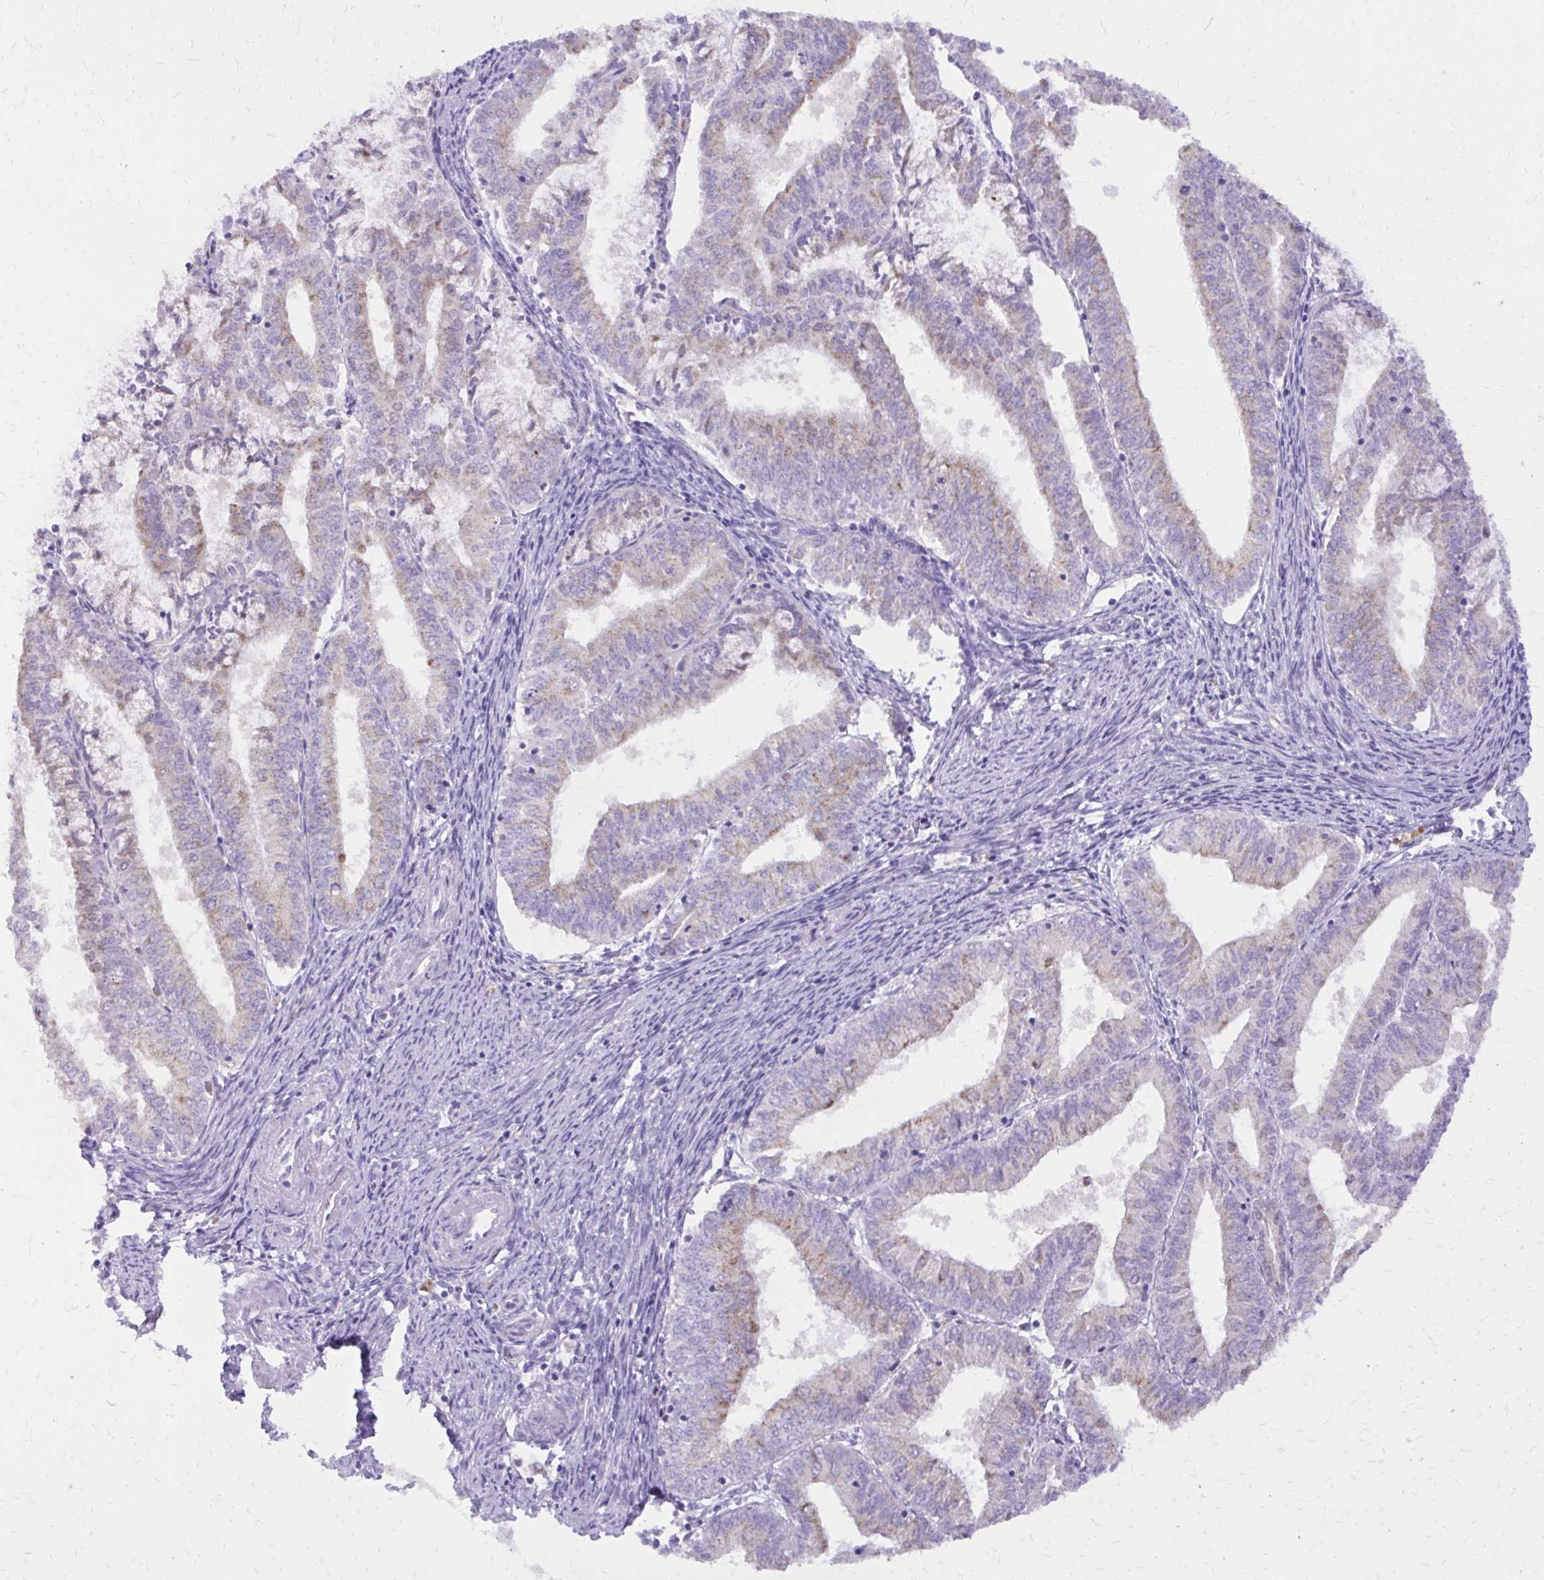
{"staining": {"intensity": "weak", "quantity": "25%-75%", "location": "cytoplasmic/membranous"}, "tissue": "endometrial cancer", "cell_type": "Tumor cells", "image_type": "cancer", "snomed": [{"axis": "morphology", "description": "Adenocarcinoma, NOS"}, {"axis": "topography", "description": "Endometrium"}], "caption": "The immunohistochemical stain shows weak cytoplasmic/membranous expression in tumor cells of endometrial adenocarcinoma tissue.", "gene": "CAT", "patient": {"sex": "female", "age": 61}}